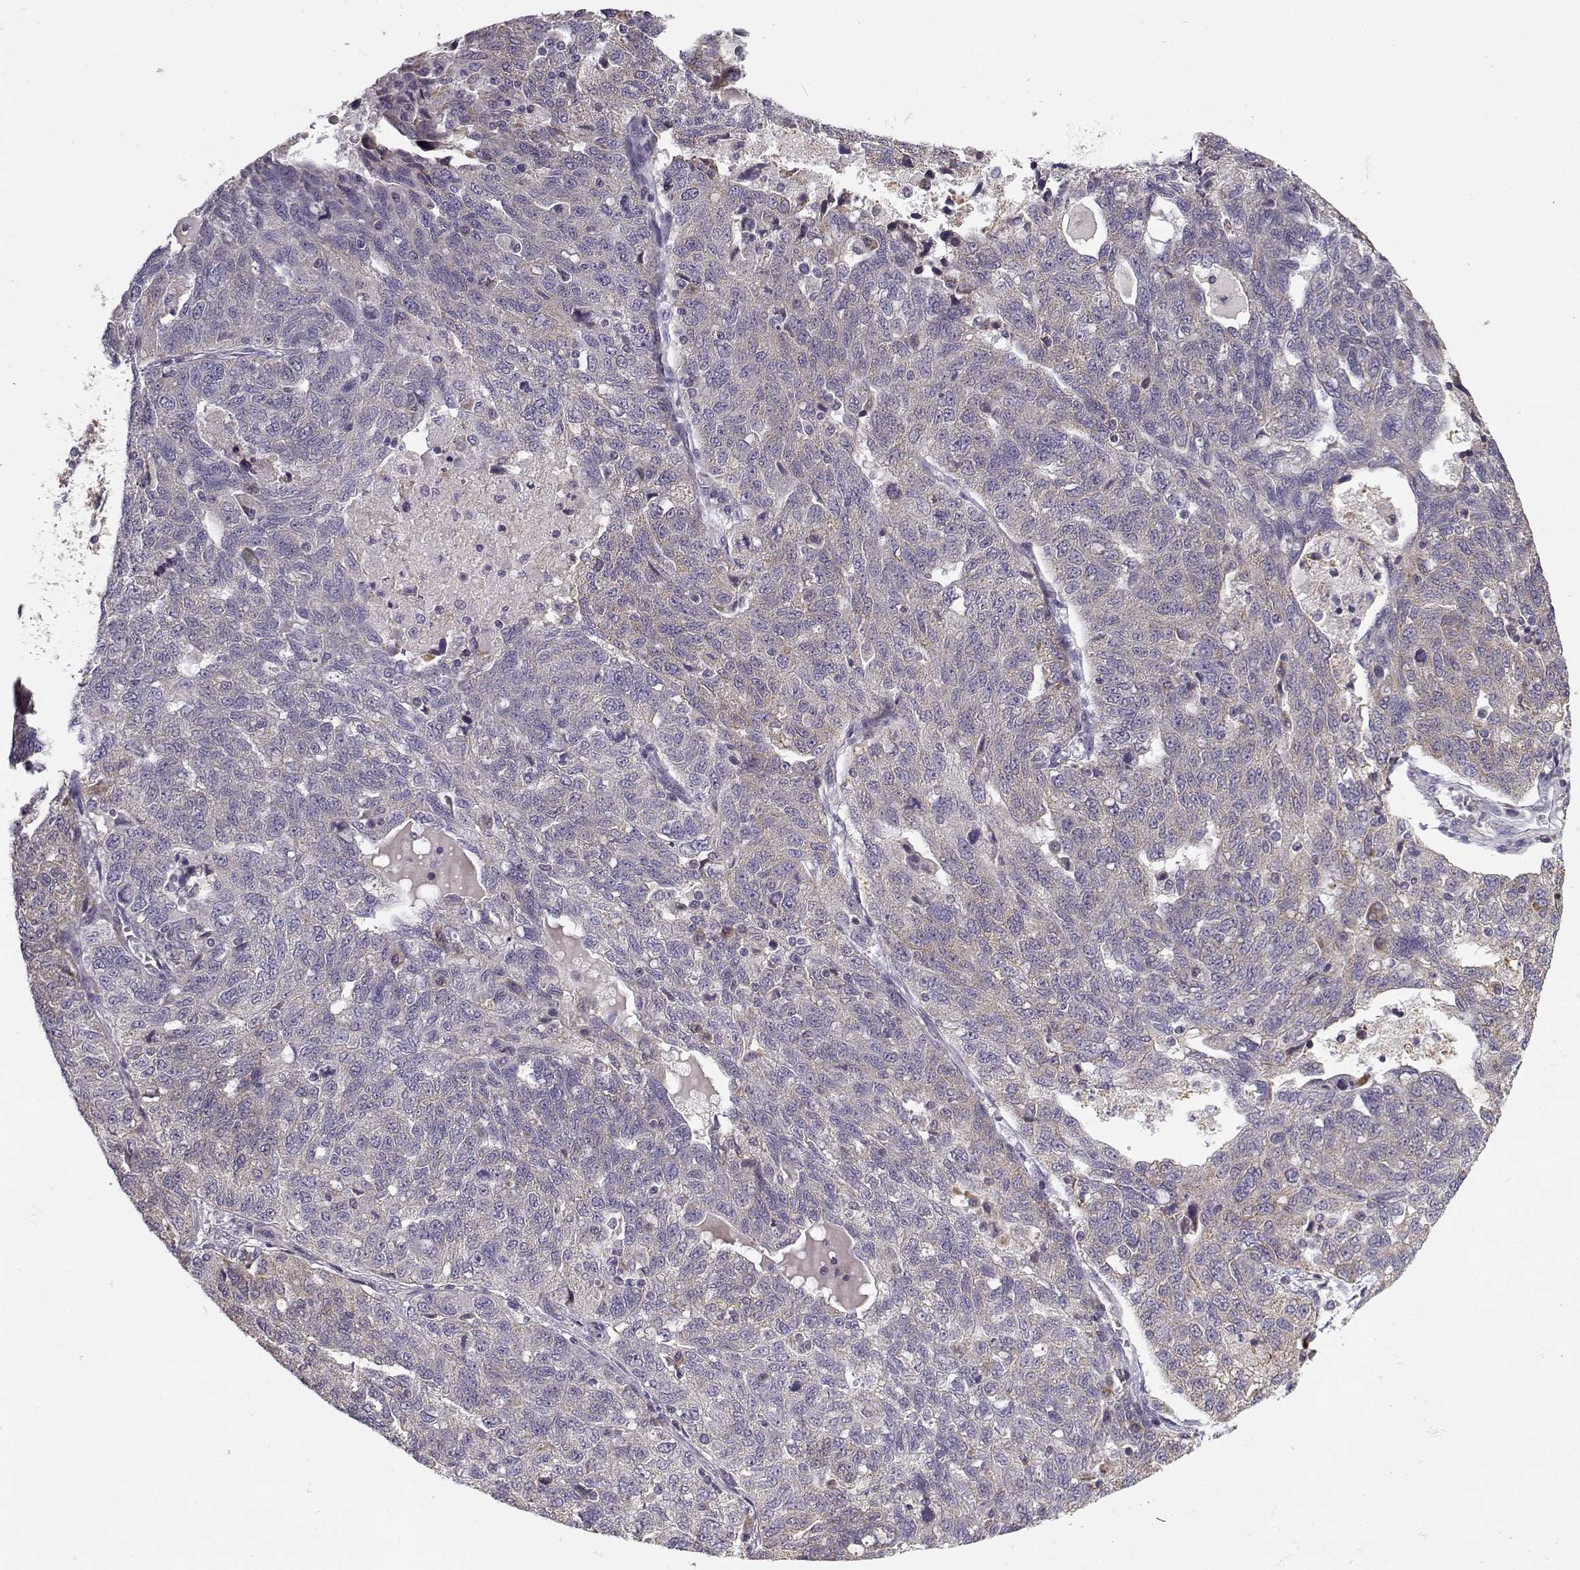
{"staining": {"intensity": "negative", "quantity": "none", "location": "none"}, "tissue": "ovarian cancer", "cell_type": "Tumor cells", "image_type": "cancer", "snomed": [{"axis": "morphology", "description": "Cystadenocarcinoma, serous, NOS"}, {"axis": "topography", "description": "Ovary"}], "caption": "A high-resolution histopathology image shows immunohistochemistry (IHC) staining of ovarian cancer (serous cystadenocarcinoma), which shows no significant staining in tumor cells. (Stains: DAB (3,3'-diaminobenzidine) IHC with hematoxylin counter stain, Microscopy: brightfield microscopy at high magnification).", "gene": "ENTPD8", "patient": {"sex": "female", "age": 71}}